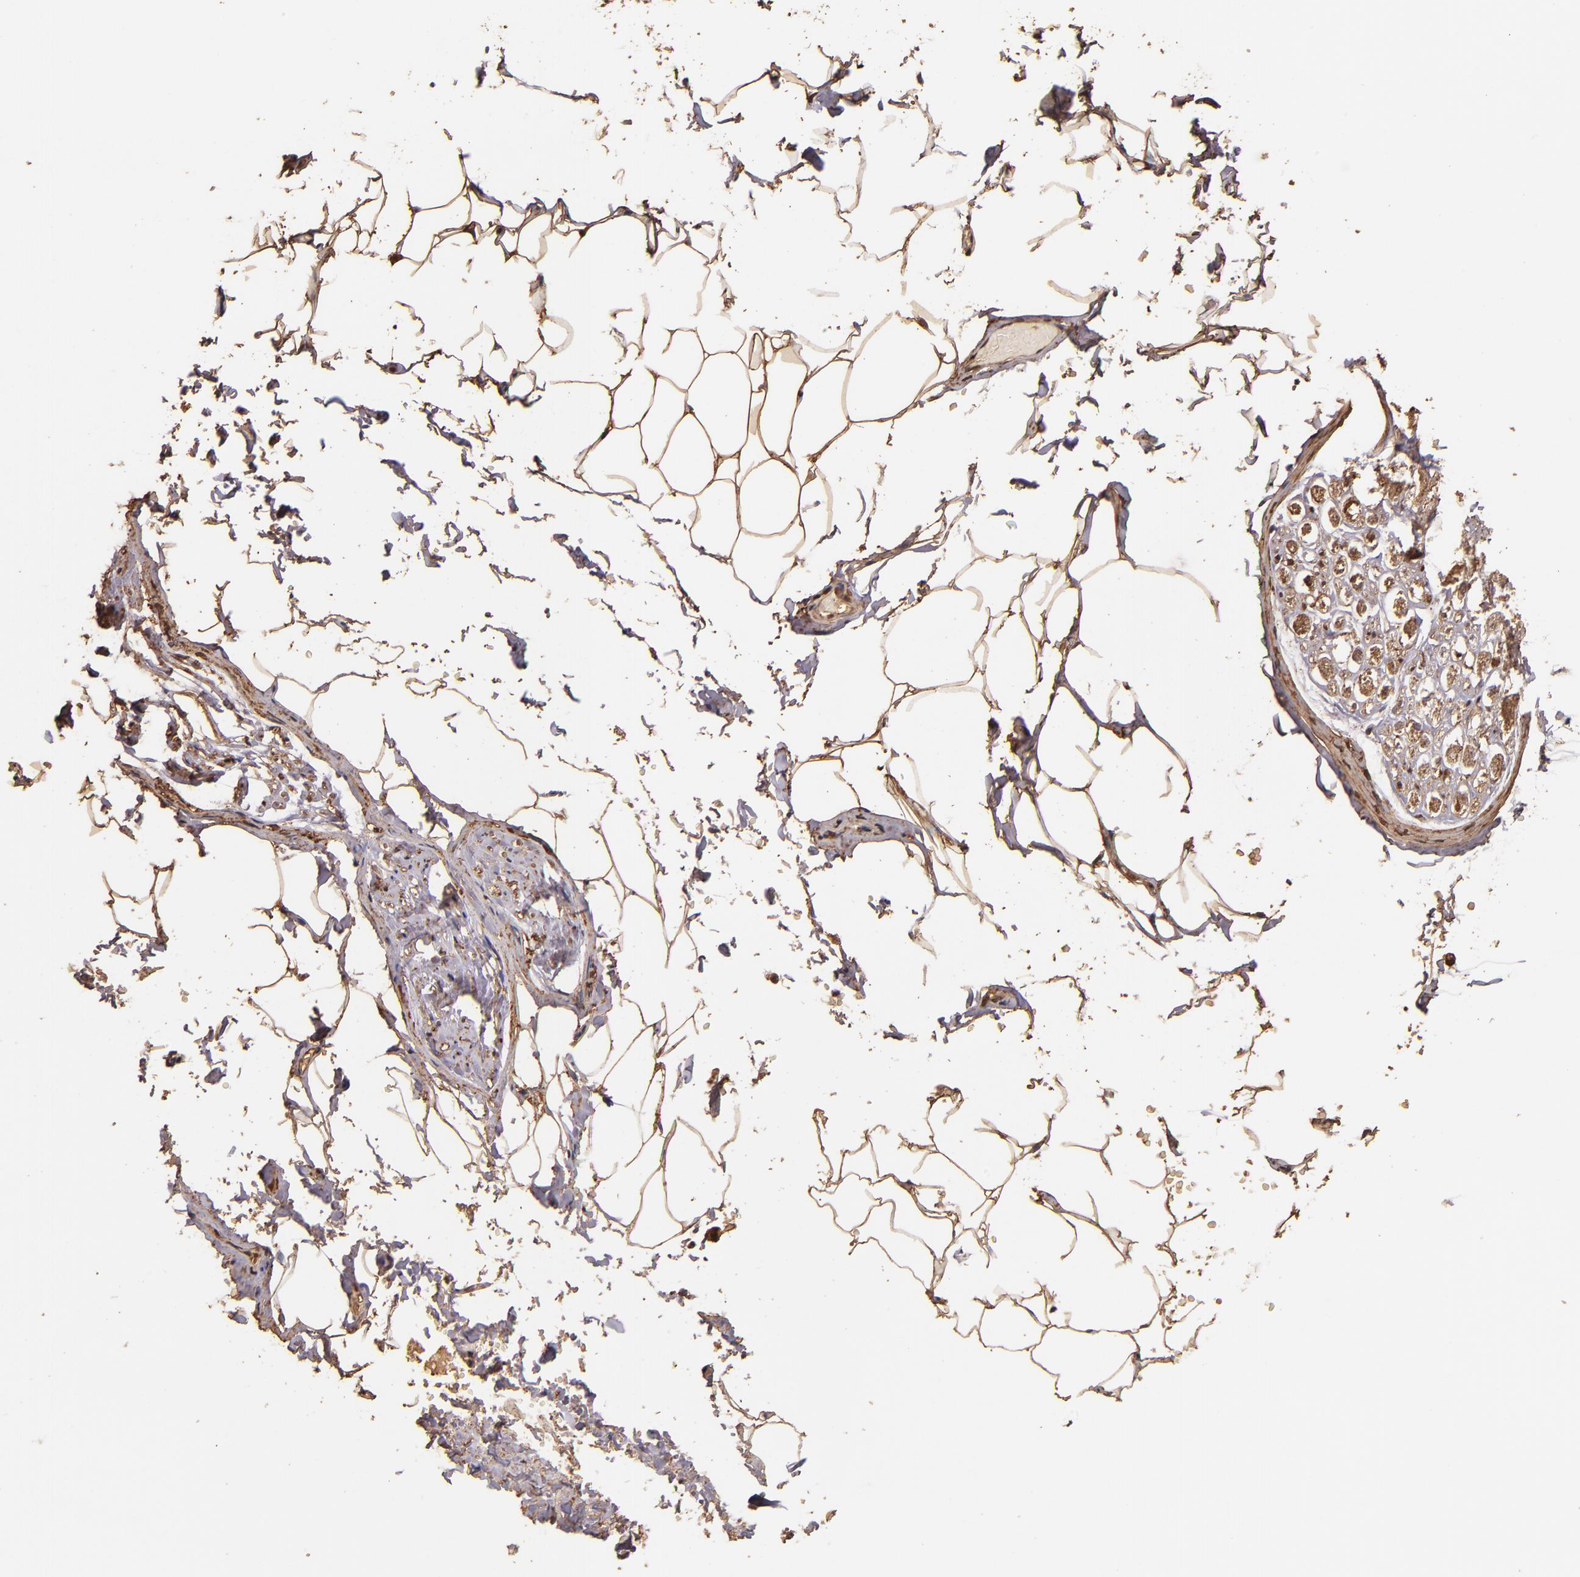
{"staining": {"intensity": "moderate", "quantity": ">75%", "location": "cytoplasmic/membranous,nuclear"}, "tissue": "adipose tissue", "cell_type": "Adipocytes", "image_type": "normal", "snomed": [{"axis": "morphology", "description": "Normal tissue, NOS"}, {"axis": "topography", "description": "Soft tissue"}, {"axis": "topography", "description": "Peripheral nerve tissue"}], "caption": "Immunohistochemical staining of normal adipose tissue reveals moderate cytoplasmic/membranous,nuclear protein staining in approximately >75% of adipocytes.", "gene": "S100A6", "patient": {"sex": "female", "age": 68}}